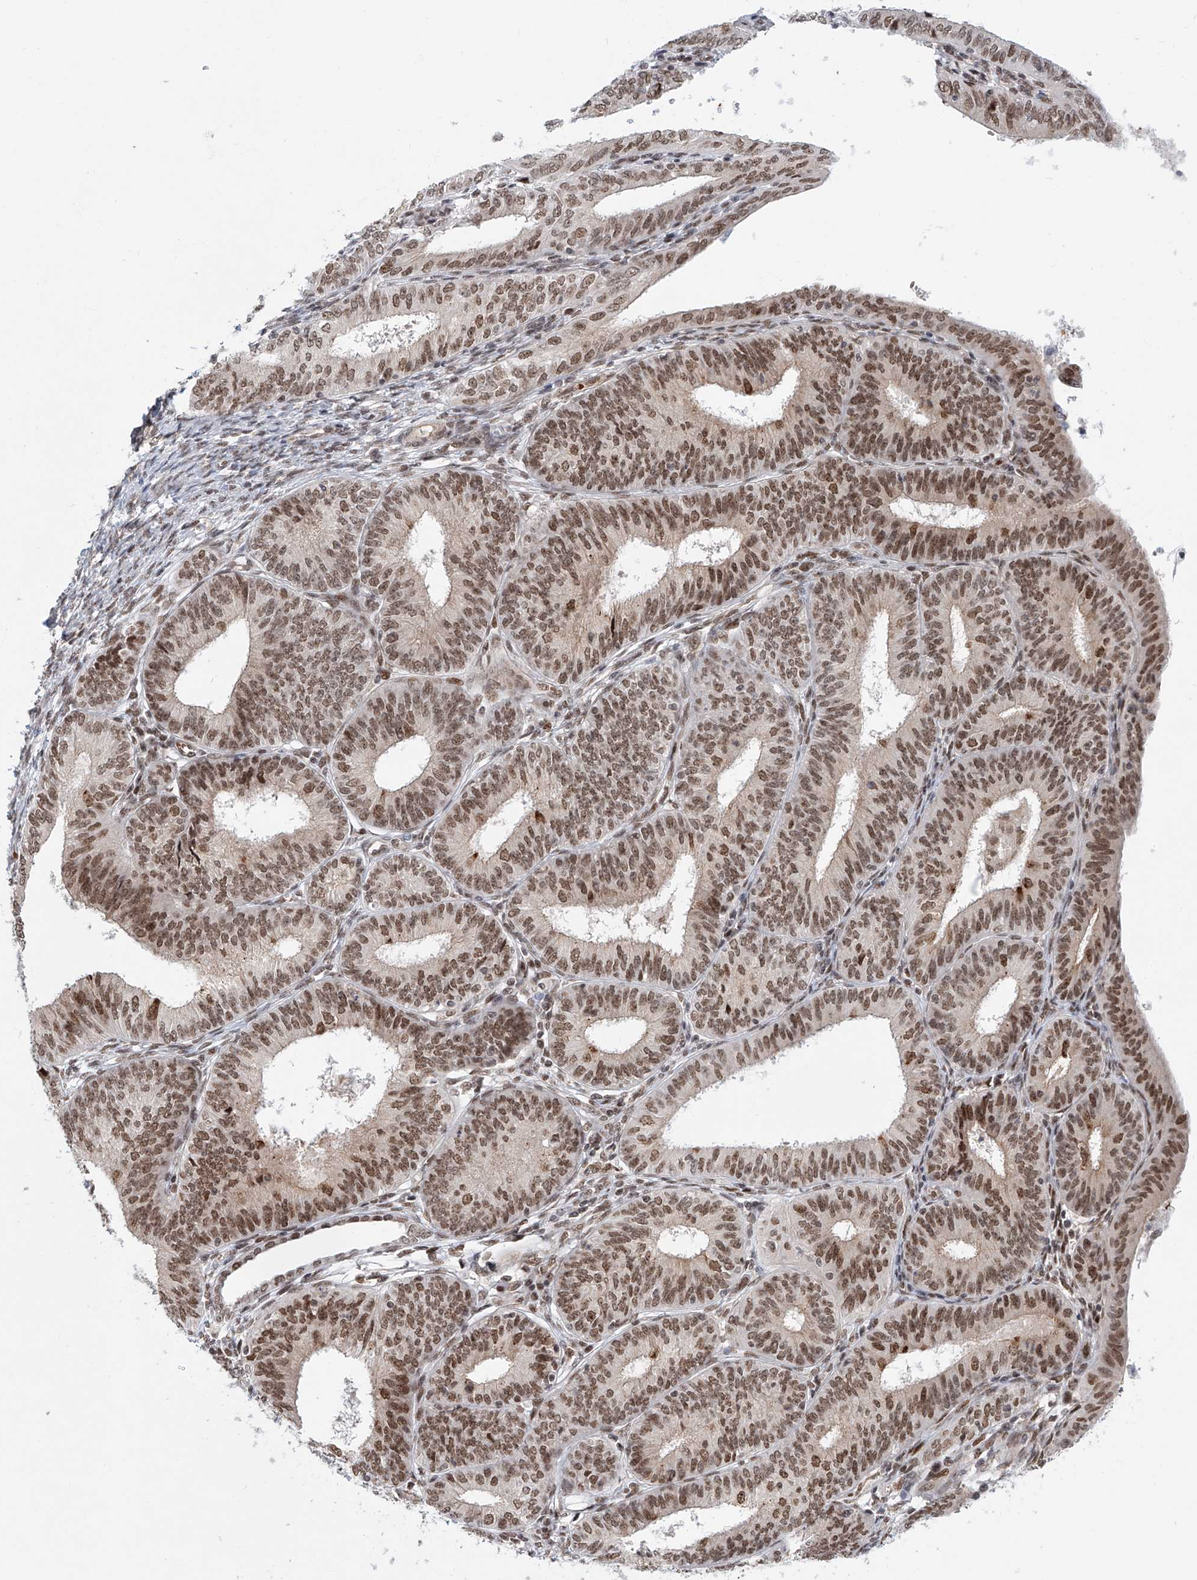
{"staining": {"intensity": "moderate", "quantity": ">75%", "location": "nuclear"}, "tissue": "endometrial cancer", "cell_type": "Tumor cells", "image_type": "cancer", "snomed": [{"axis": "morphology", "description": "Adenocarcinoma, NOS"}, {"axis": "topography", "description": "Endometrium"}], "caption": "Immunohistochemical staining of endometrial cancer (adenocarcinoma) reveals moderate nuclear protein staining in about >75% of tumor cells.", "gene": "ZNF470", "patient": {"sex": "female", "age": 51}}